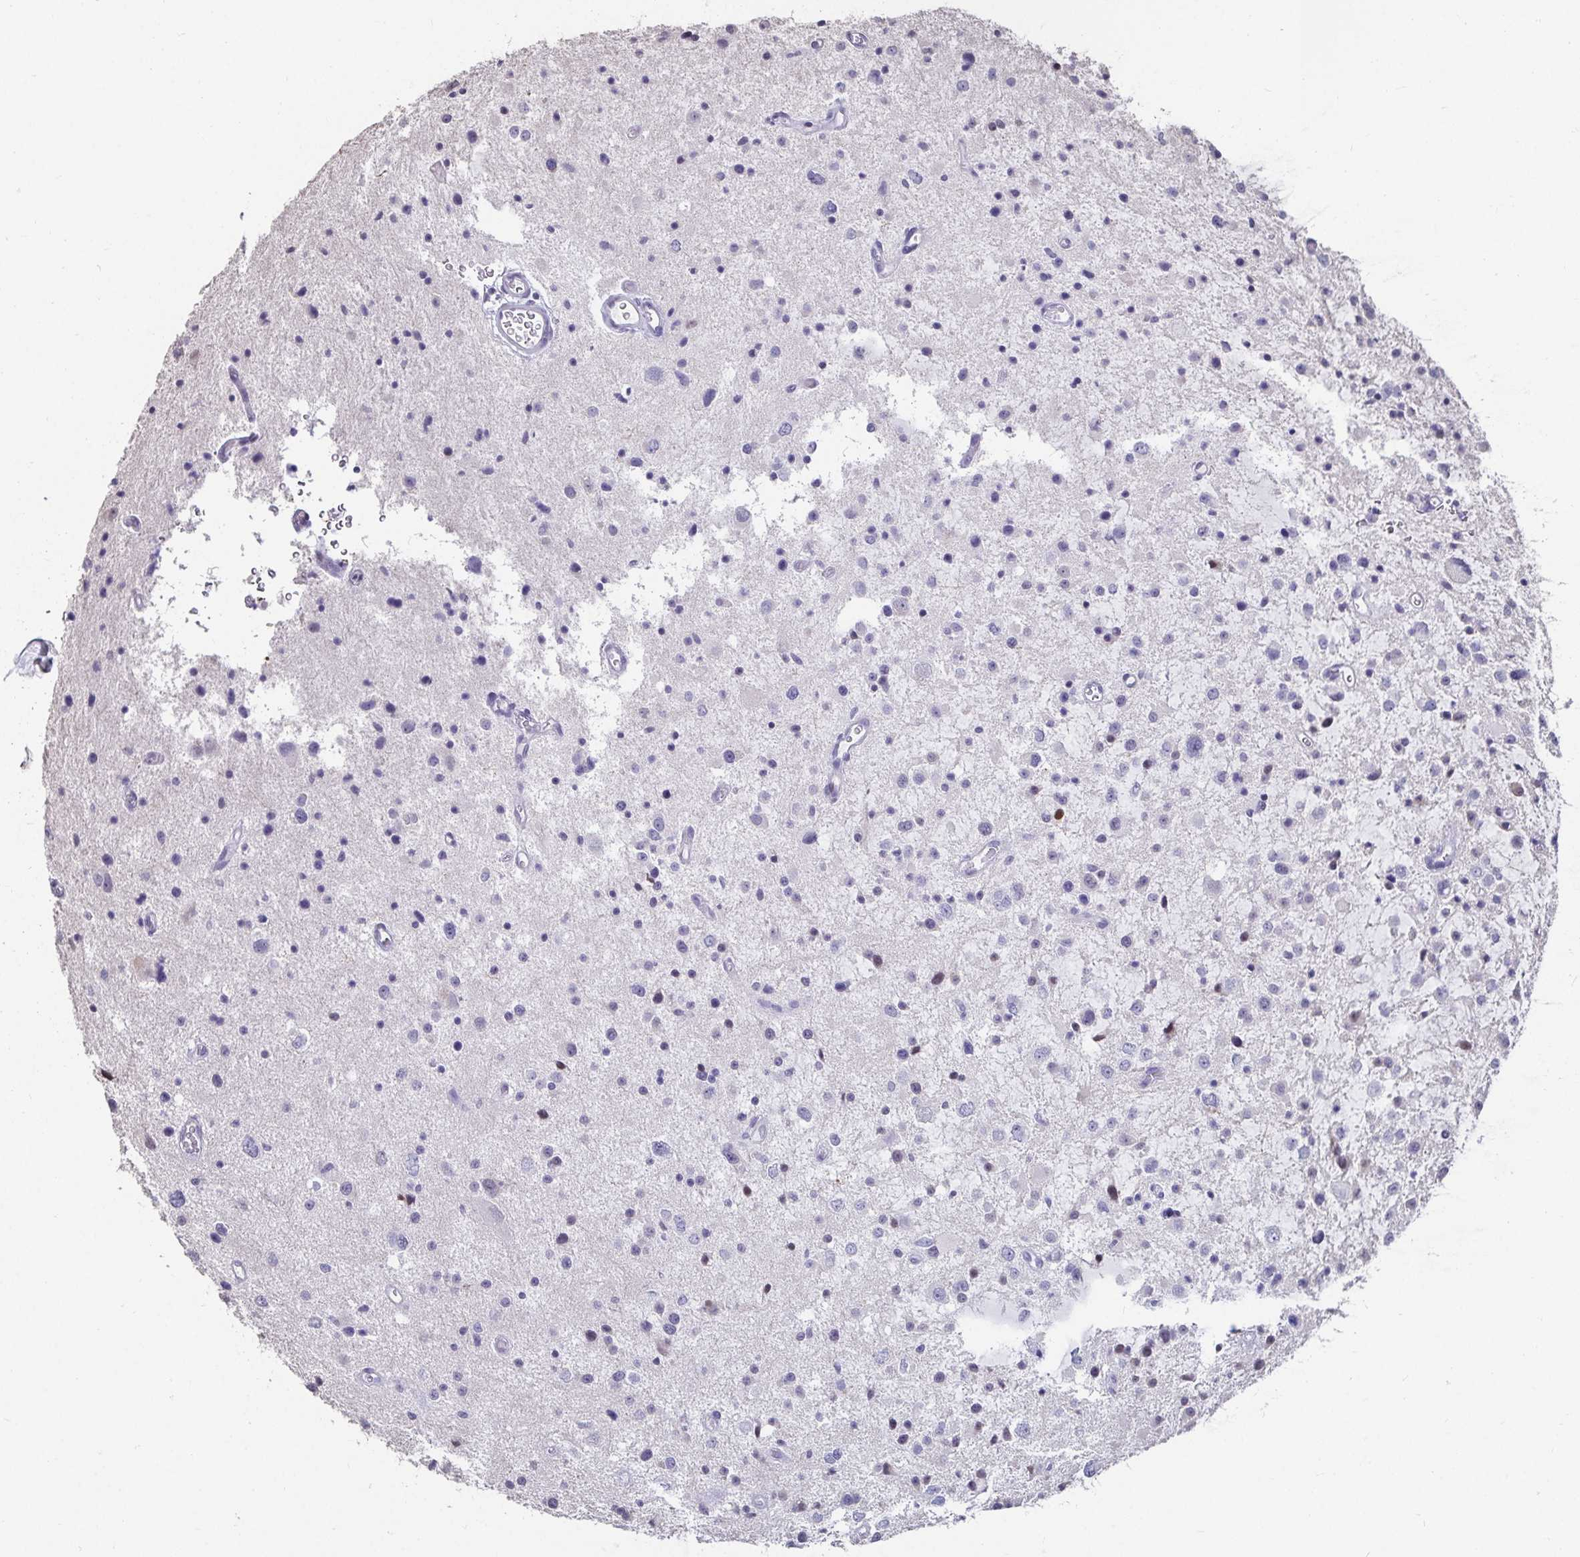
{"staining": {"intensity": "negative", "quantity": "none", "location": "none"}, "tissue": "glioma", "cell_type": "Tumor cells", "image_type": "cancer", "snomed": [{"axis": "morphology", "description": "Glioma, malignant, Low grade"}, {"axis": "topography", "description": "Brain"}], "caption": "Protein analysis of low-grade glioma (malignant) reveals no significant staining in tumor cells.", "gene": "ANLN", "patient": {"sex": "male", "age": 43}}